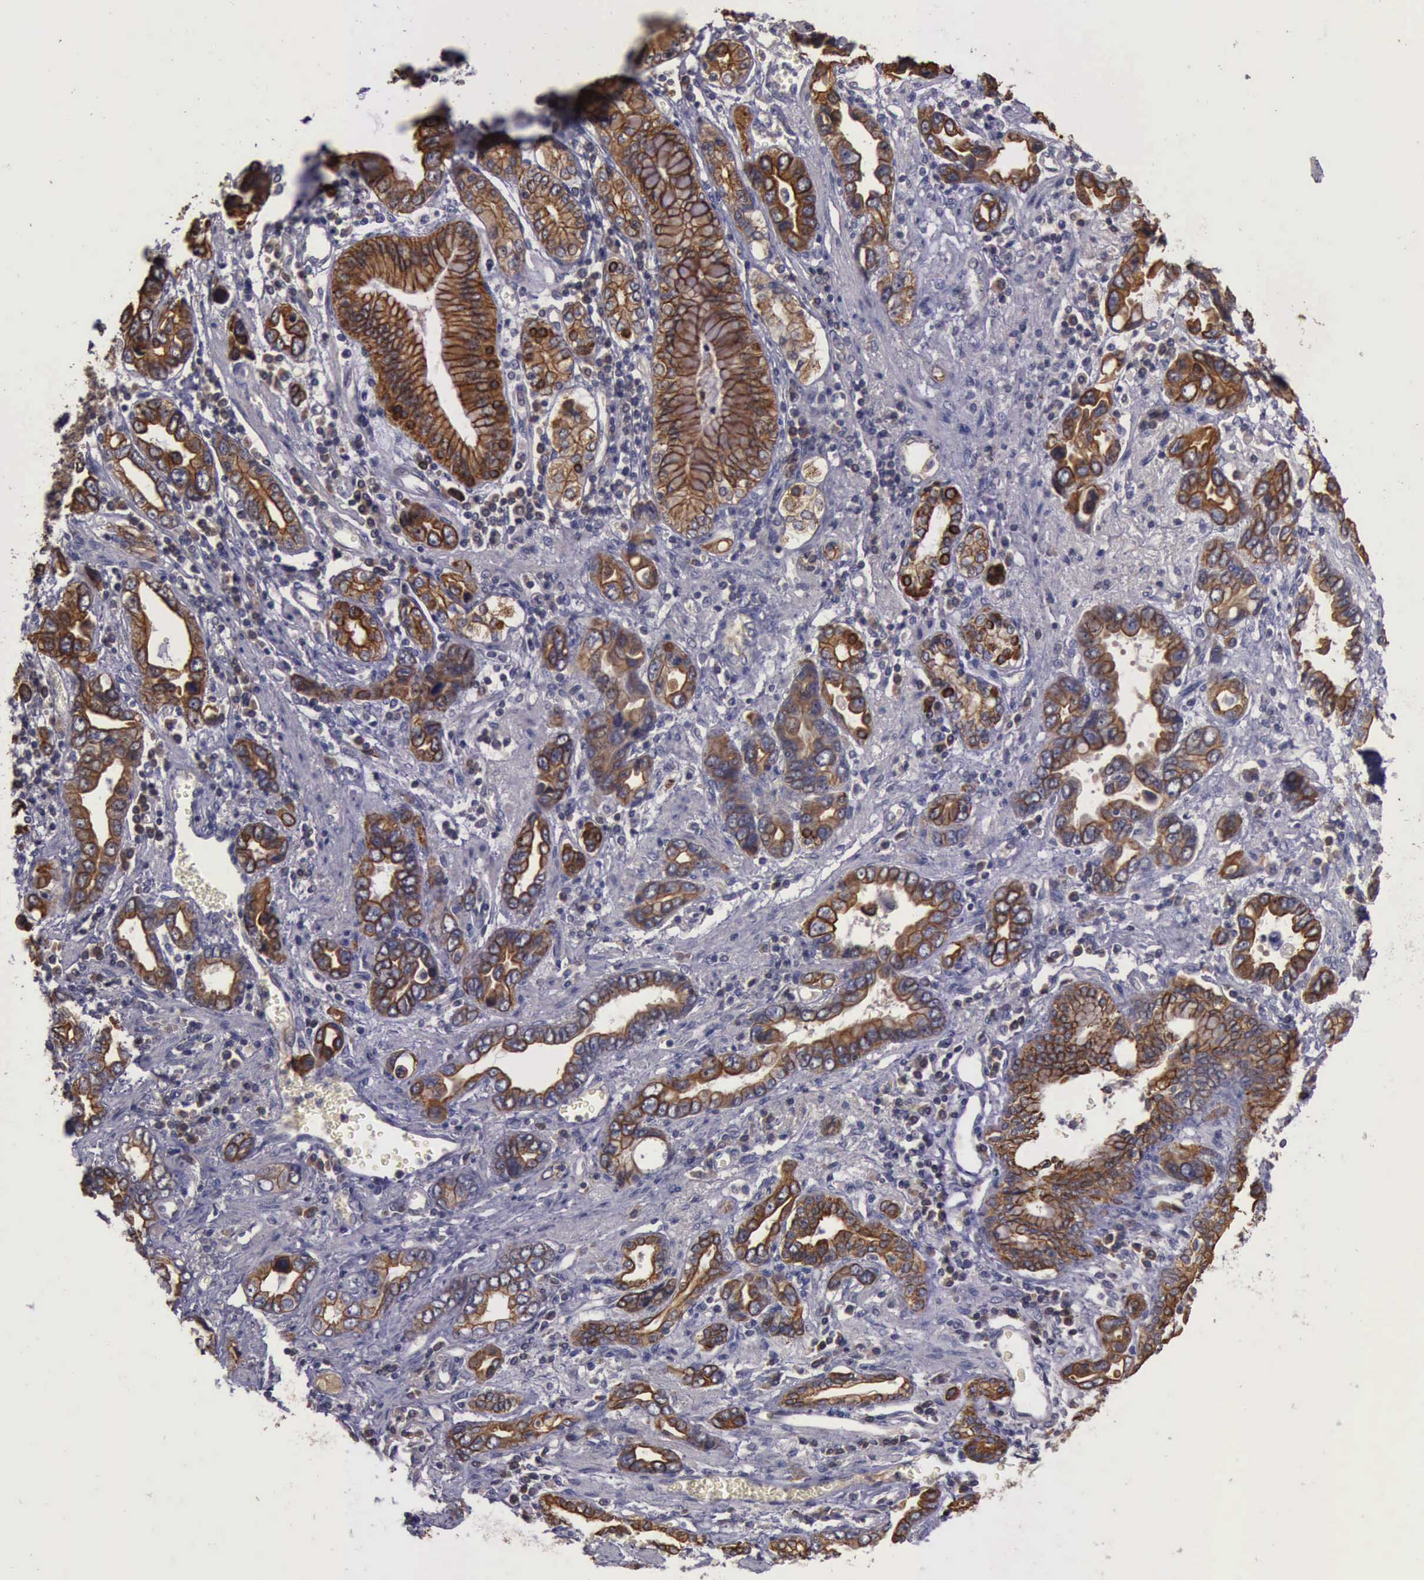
{"staining": {"intensity": "moderate", "quantity": ">75%", "location": "cytoplasmic/membranous"}, "tissue": "stomach cancer", "cell_type": "Tumor cells", "image_type": "cancer", "snomed": [{"axis": "morphology", "description": "Adenocarcinoma, NOS"}, {"axis": "topography", "description": "Stomach"}], "caption": "Immunohistochemical staining of human stomach cancer (adenocarcinoma) reveals medium levels of moderate cytoplasmic/membranous staining in approximately >75% of tumor cells. (brown staining indicates protein expression, while blue staining denotes nuclei).", "gene": "RAB39B", "patient": {"sex": "male", "age": 78}}